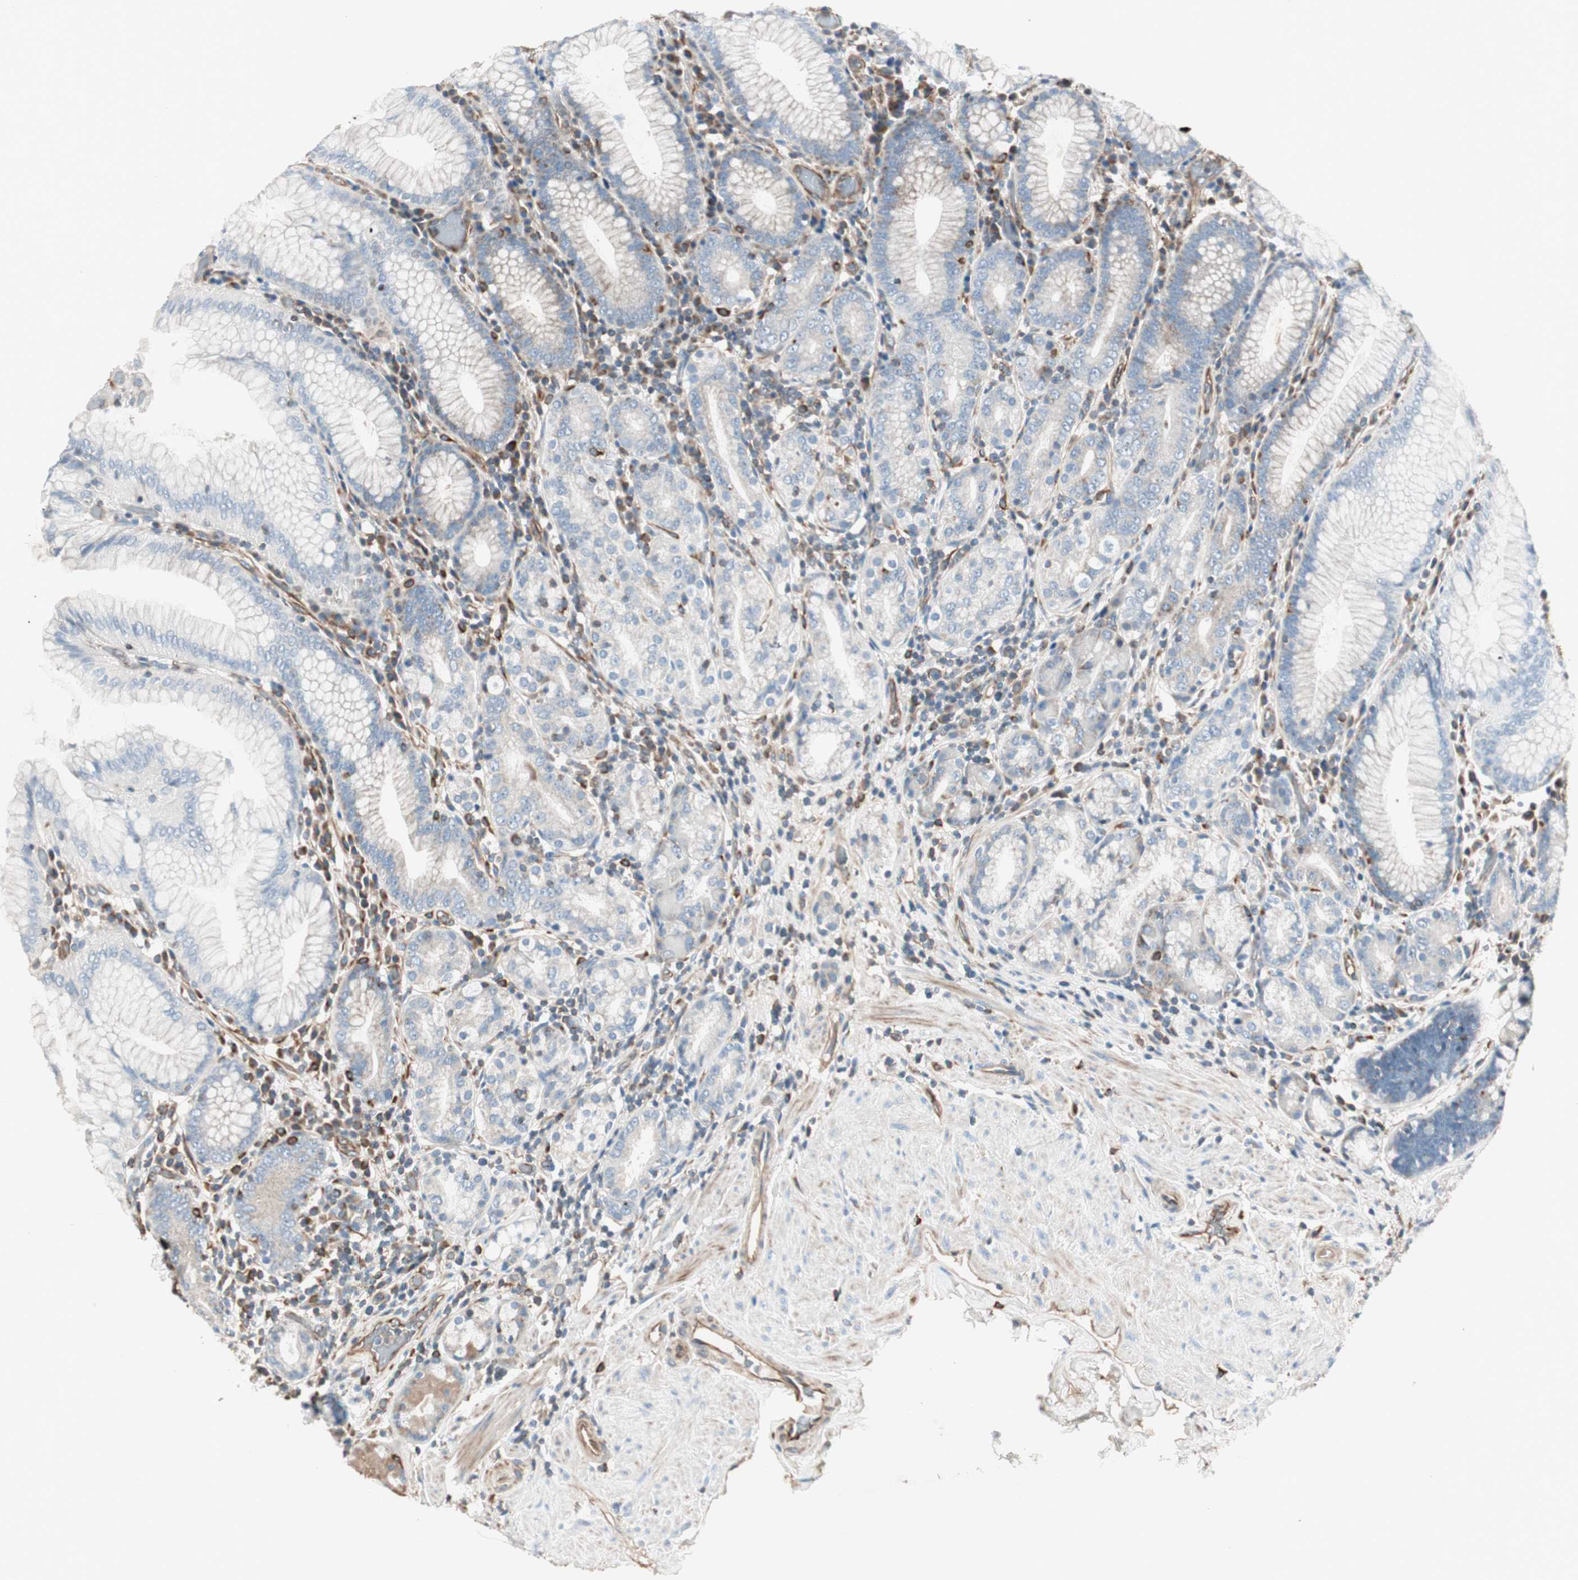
{"staining": {"intensity": "weak", "quantity": "25%-75%", "location": "cytoplasmic/membranous"}, "tissue": "stomach", "cell_type": "Glandular cells", "image_type": "normal", "snomed": [{"axis": "morphology", "description": "Normal tissue, NOS"}, {"axis": "topography", "description": "Stomach, lower"}], "caption": "A high-resolution photomicrograph shows IHC staining of unremarkable stomach, which reveals weak cytoplasmic/membranous positivity in about 25%-75% of glandular cells. Nuclei are stained in blue.", "gene": "SRCIN1", "patient": {"sex": "female", "age": 76}}